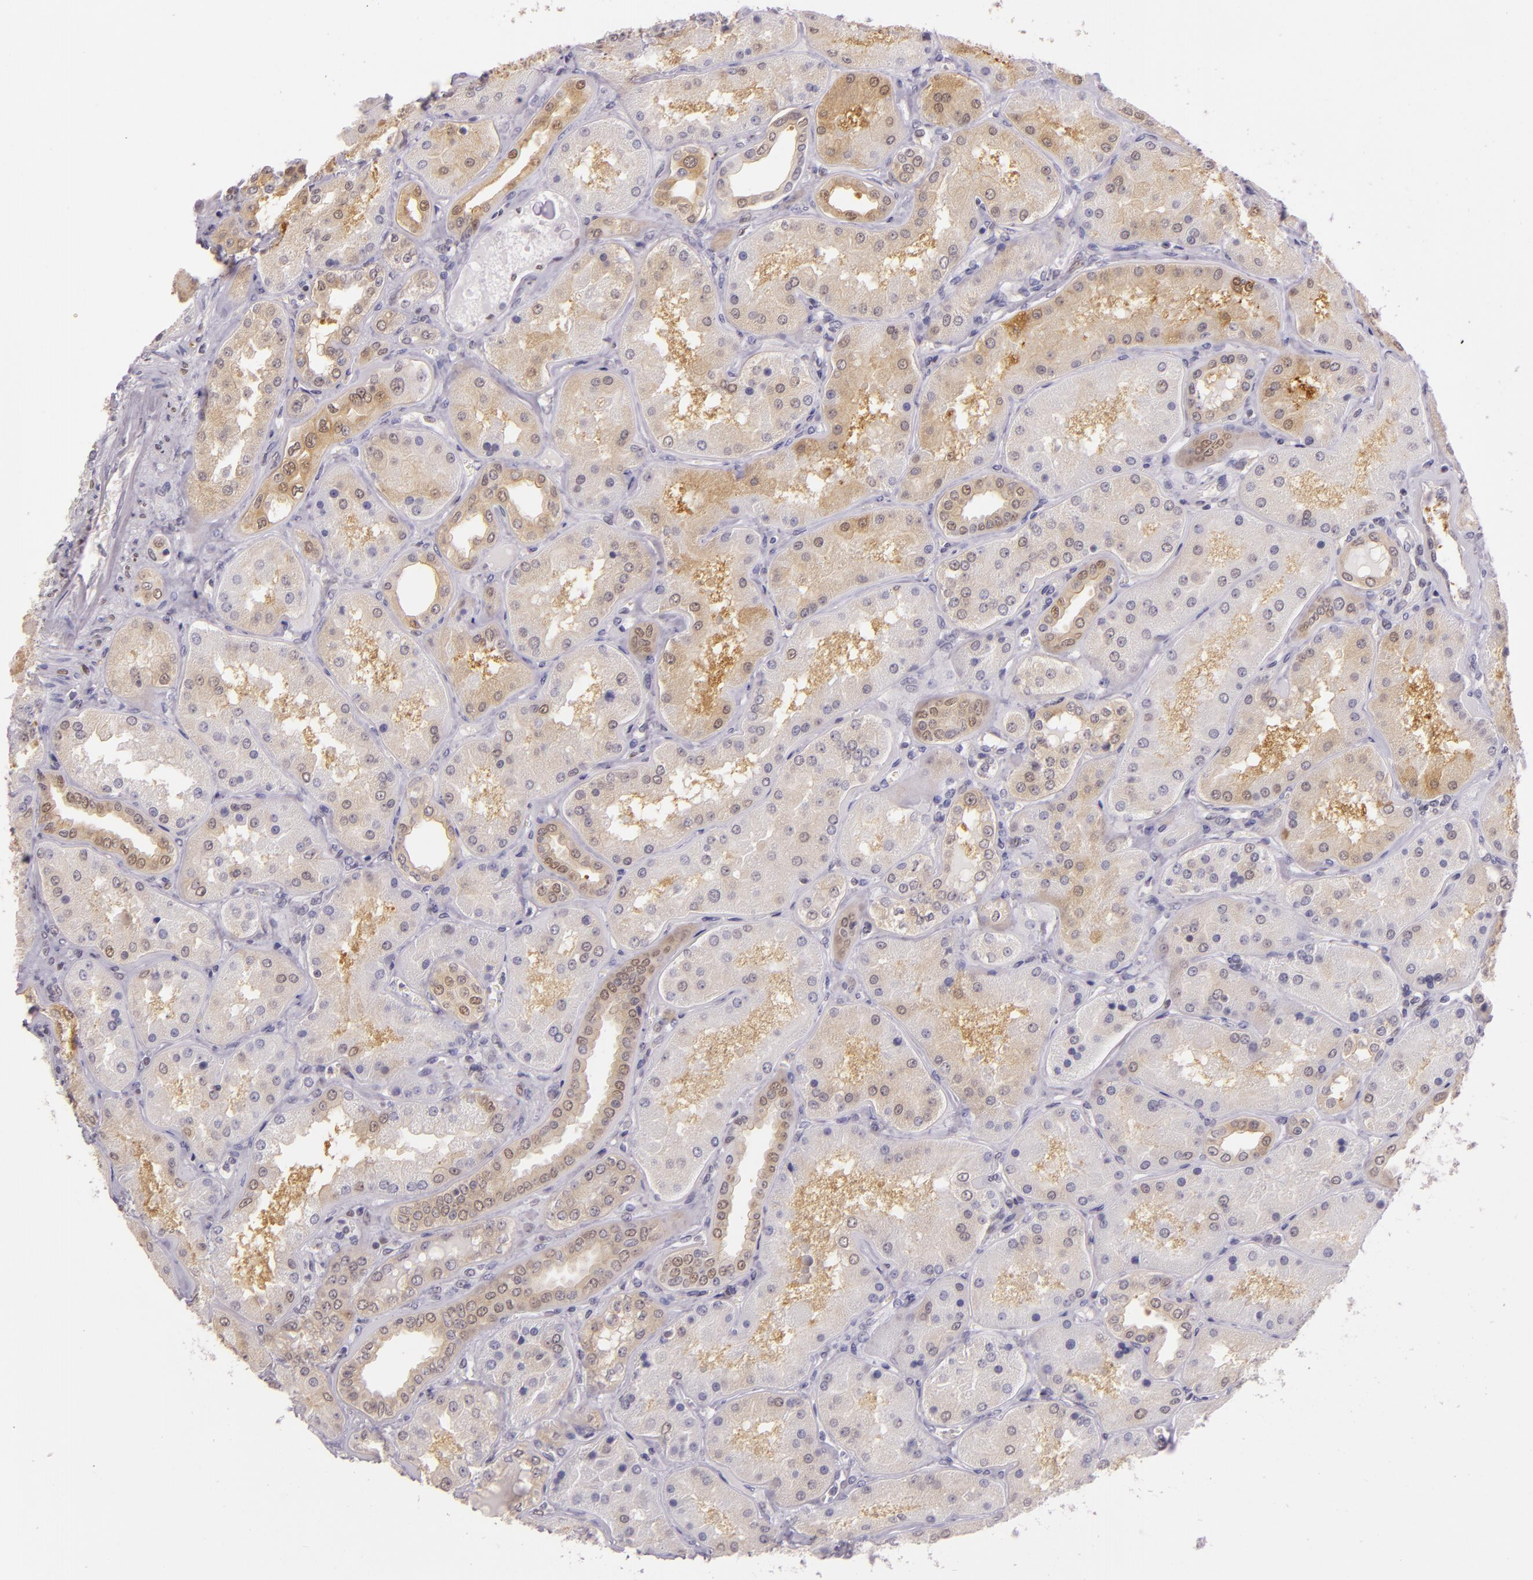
{"staining": {"intensity": "negative", "quantity": "none", "location": "none"}, "tissue": "kidney", "cell_type": "Cells in glomeruli", "image_type": "normal", "snomed": [{"axis": "morphology", "description": "Normal tissue, NOS"}, {"axis": "topography", "description": "Kidney"}], "caption": "A micrograph of human kidney is negative for staining in cells in glomeruli. (Brightfield microscopy of DAB (3,3'-diaminobenzidine) immunohistochemistry (IHC) at high magnification).", "gene": "HSPA8", "patient": {"sex": "female", "age": 56}}